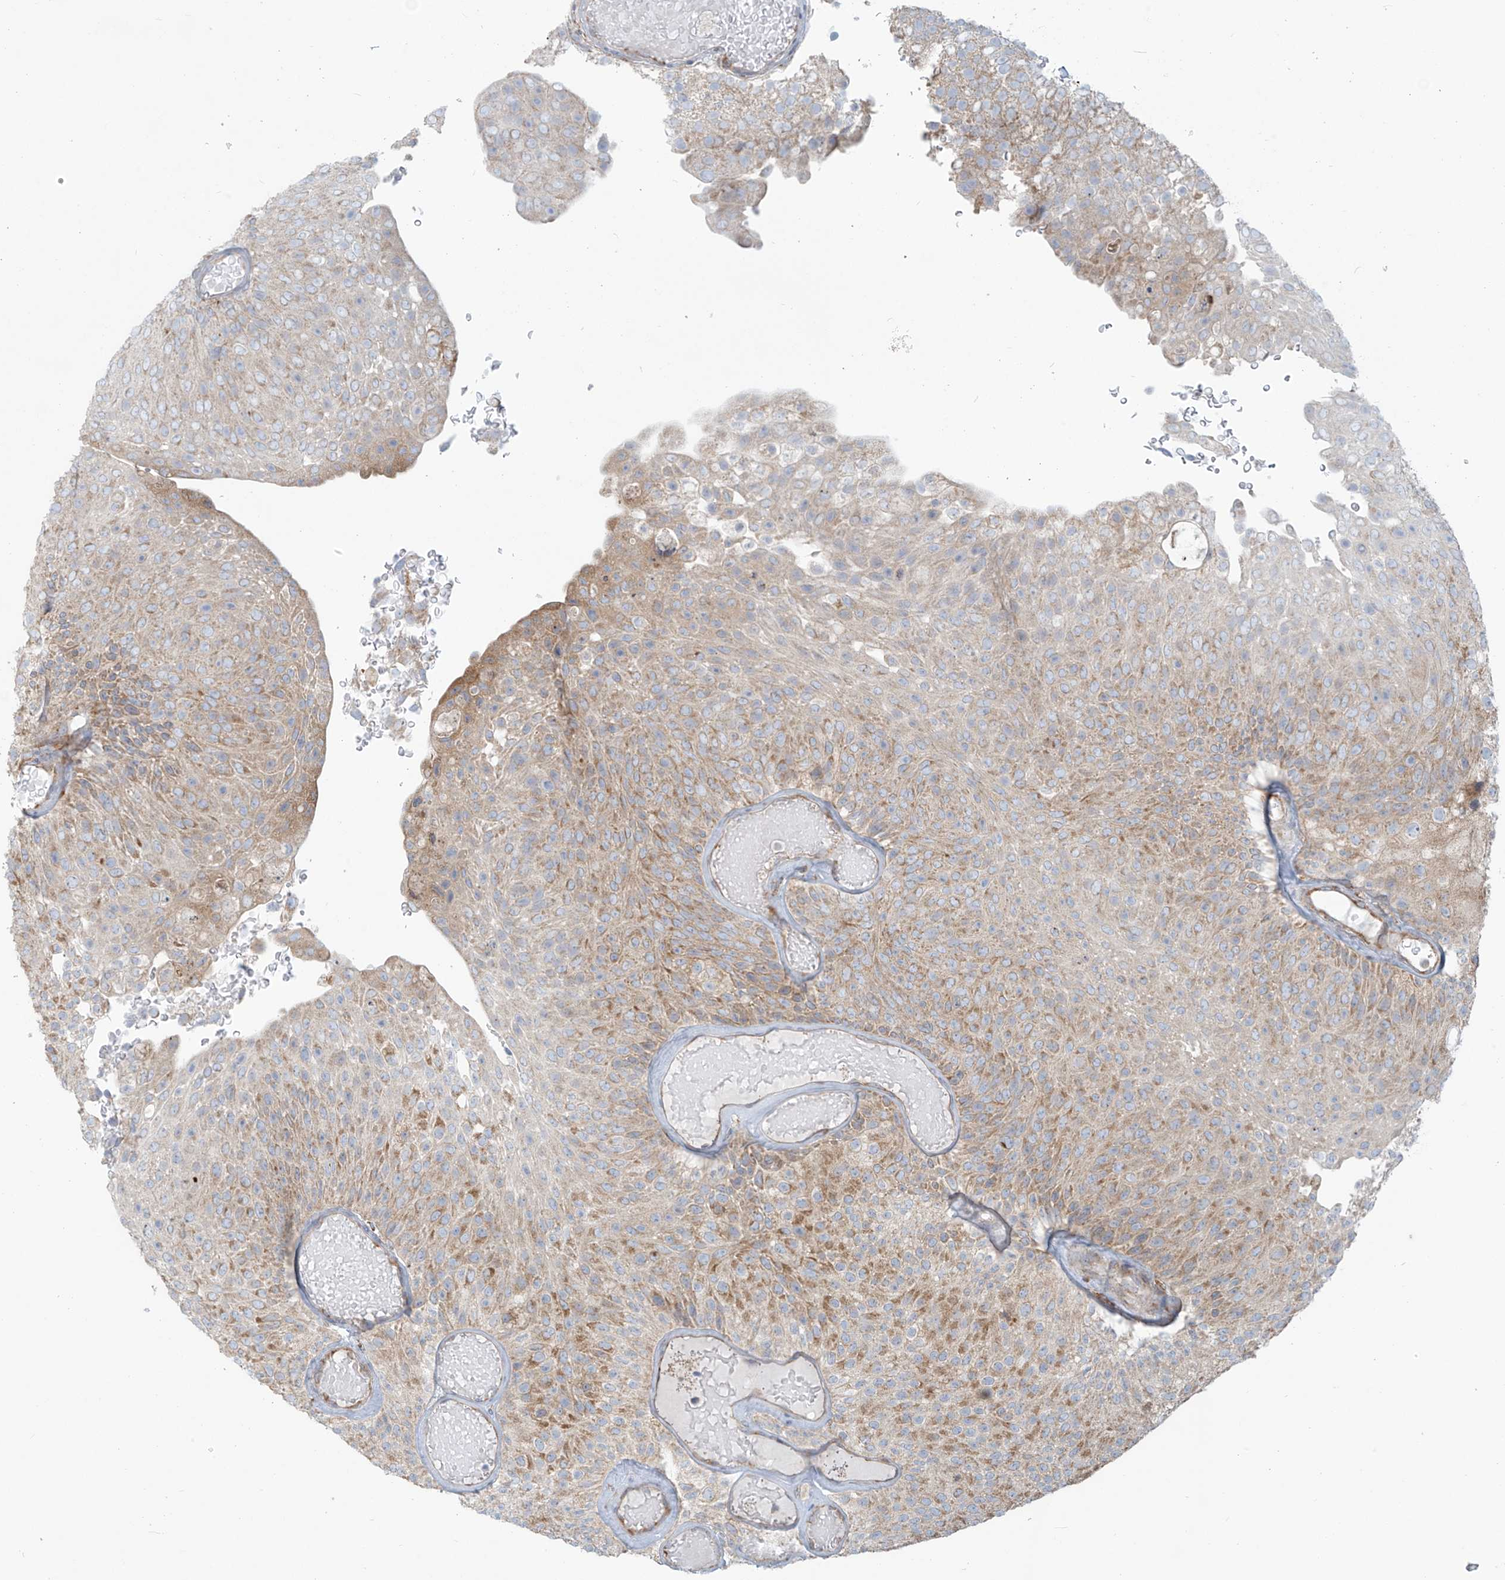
{"staining": {"intensity": "moderate", "quantity": ">75%", "location": "cytoplasmic/membranous"}, "tissue": "urothelial cancer", "cell_type": "Tumor cells", "image_type": "cancer", "snomed": [{"axis": "morphology", "description": "Urothelial carcinoma, Low grade"}, {"axis": "topography", "description": "Urinary bladder"}], "caption": "Protein expression analysis of human low-grade urothelial carcinoma reveals moderate cytoplasmic/membranous positivity in about >75% of tumor cells.", "gene": "KATNIP", "patient": {"sex": "male", "age": 78}}